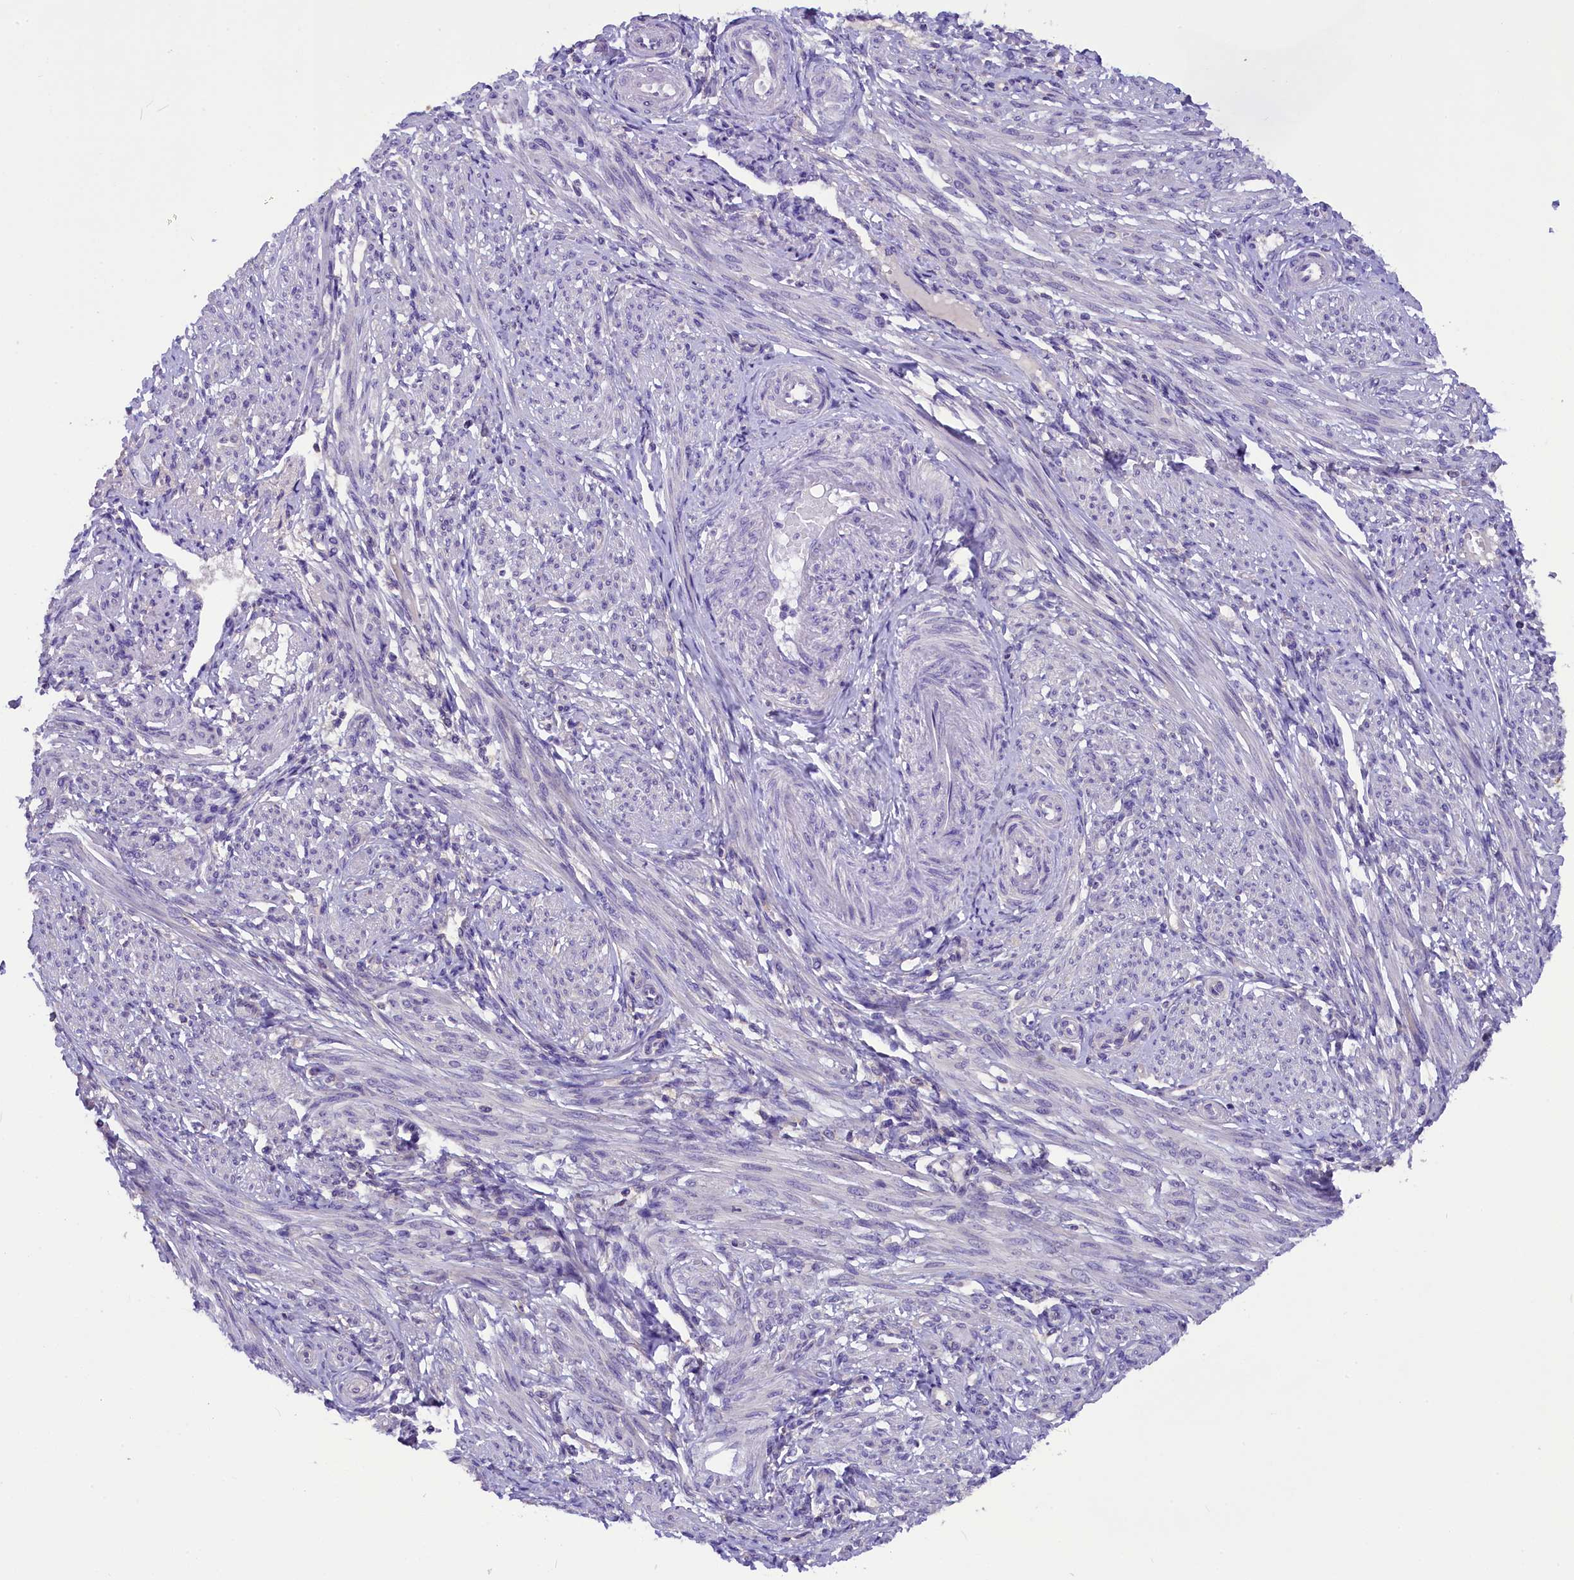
{"staining": {"intensity": "negative", "quantity": "none", "location": "none"}, "tissue": "smooth muscle", "cell_type": "Smooth muscle cells", "image_type": "normal", "snomed": [{"axis": "morphology", "description": "Normal tissue, NOS"}, {"axis": "topography", "description": "Smooth muscle"}], "caption": "This is an IHC histopathology image of benign smooth muscle. There is no expression in smooth muscle cells.", "gene": "AP3B2", "patient": {"sex": "female", "age": 39}}